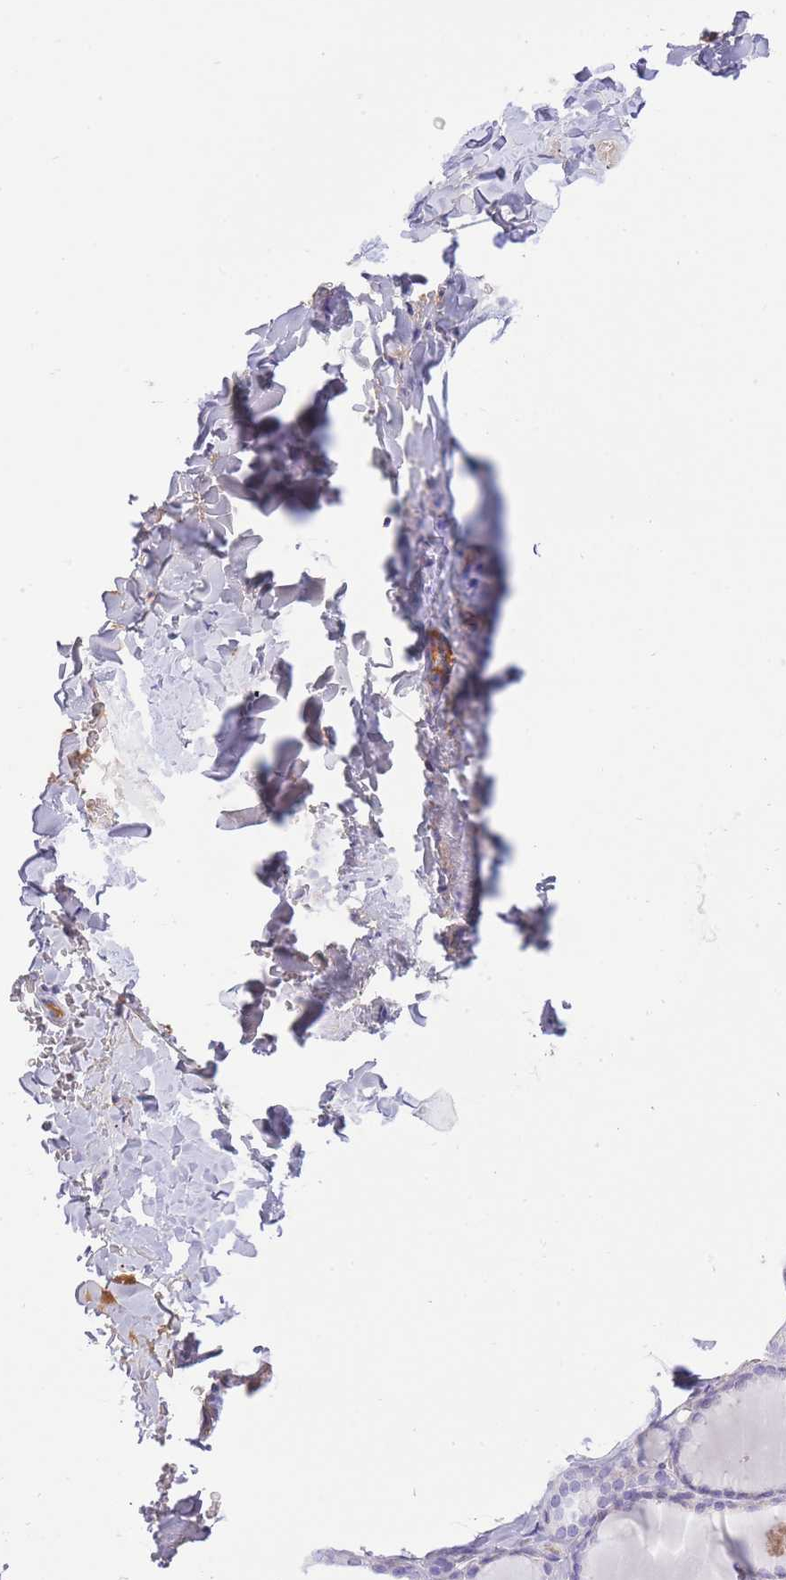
{"staining": {"intensity": "negative", "quantity": "none", "location": "none"}, "tissue": "thyroid gland", "cell_type": "Glandular cells", "image_type": "normal", "snomed": [{"axis": "morphology", "description": "Normal tissue, NOS"}, {"axis": "topography", "description": "Thyroid gland"}], "caption": "Immunohistochemistry photomicrograph of benign thyroid gland: thyroid gland stained with DAB shows no significant protein positivity in glandular cells.", "gene": "HRG", "patient": {"sex": "female", "age": 31}}